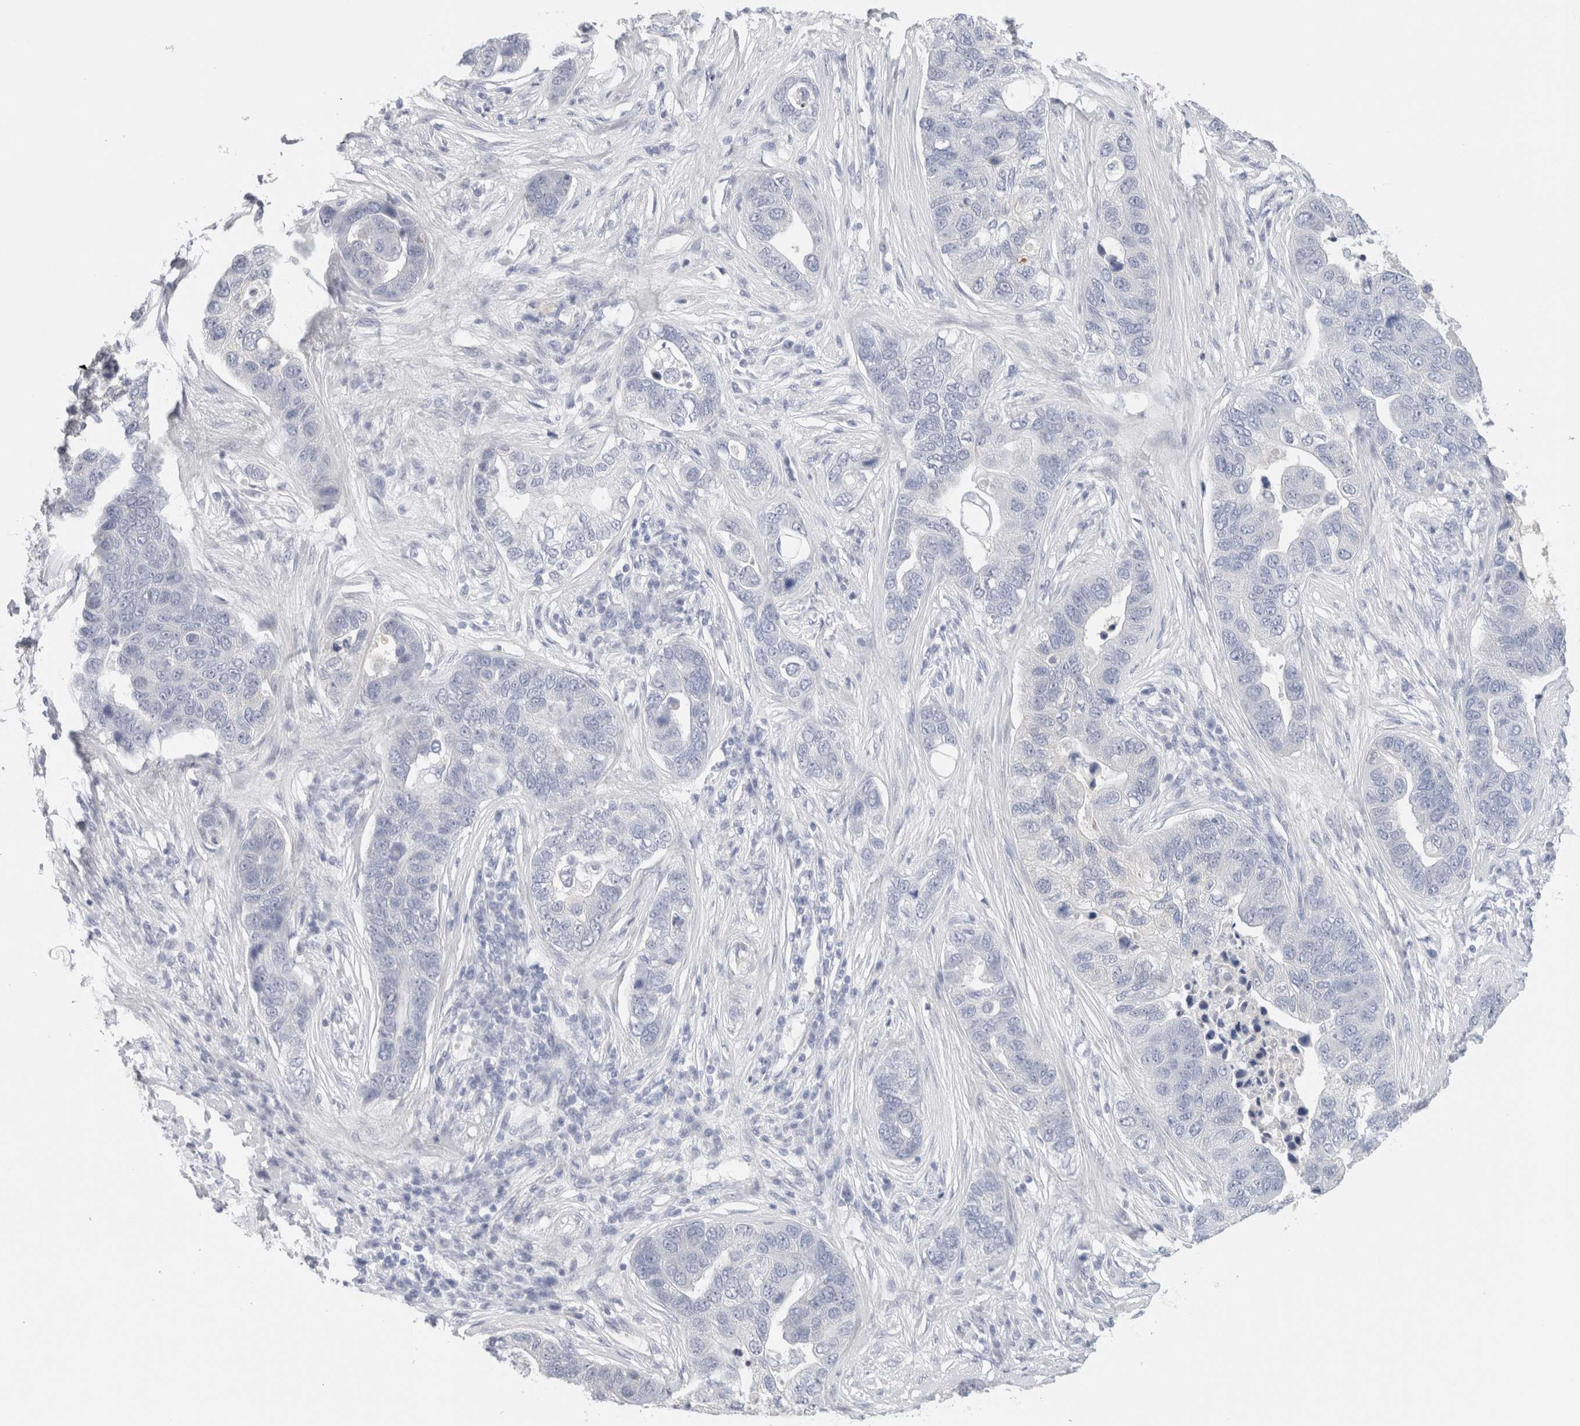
{"staining": {"intensity": "negative", "quantity": "none", "location": "none"}, "tissue": "pancreatic cancer", "cell_type": "Tumor cells", "image_type": "cancer", "snomed": [{"axis": "morphology", "description": "Adenocarcinoma, NOS"}, {"axis": "topography", "description": "Pancreas"}], "caption": "A high-resolution micrograph shows immunohistochemistry staining of adenocarcinoma (pancreatic), which exhibits no significant positivity in tumor cells.", "gene": "RTN4", "patient": {"sex": "female", "age": 61}}